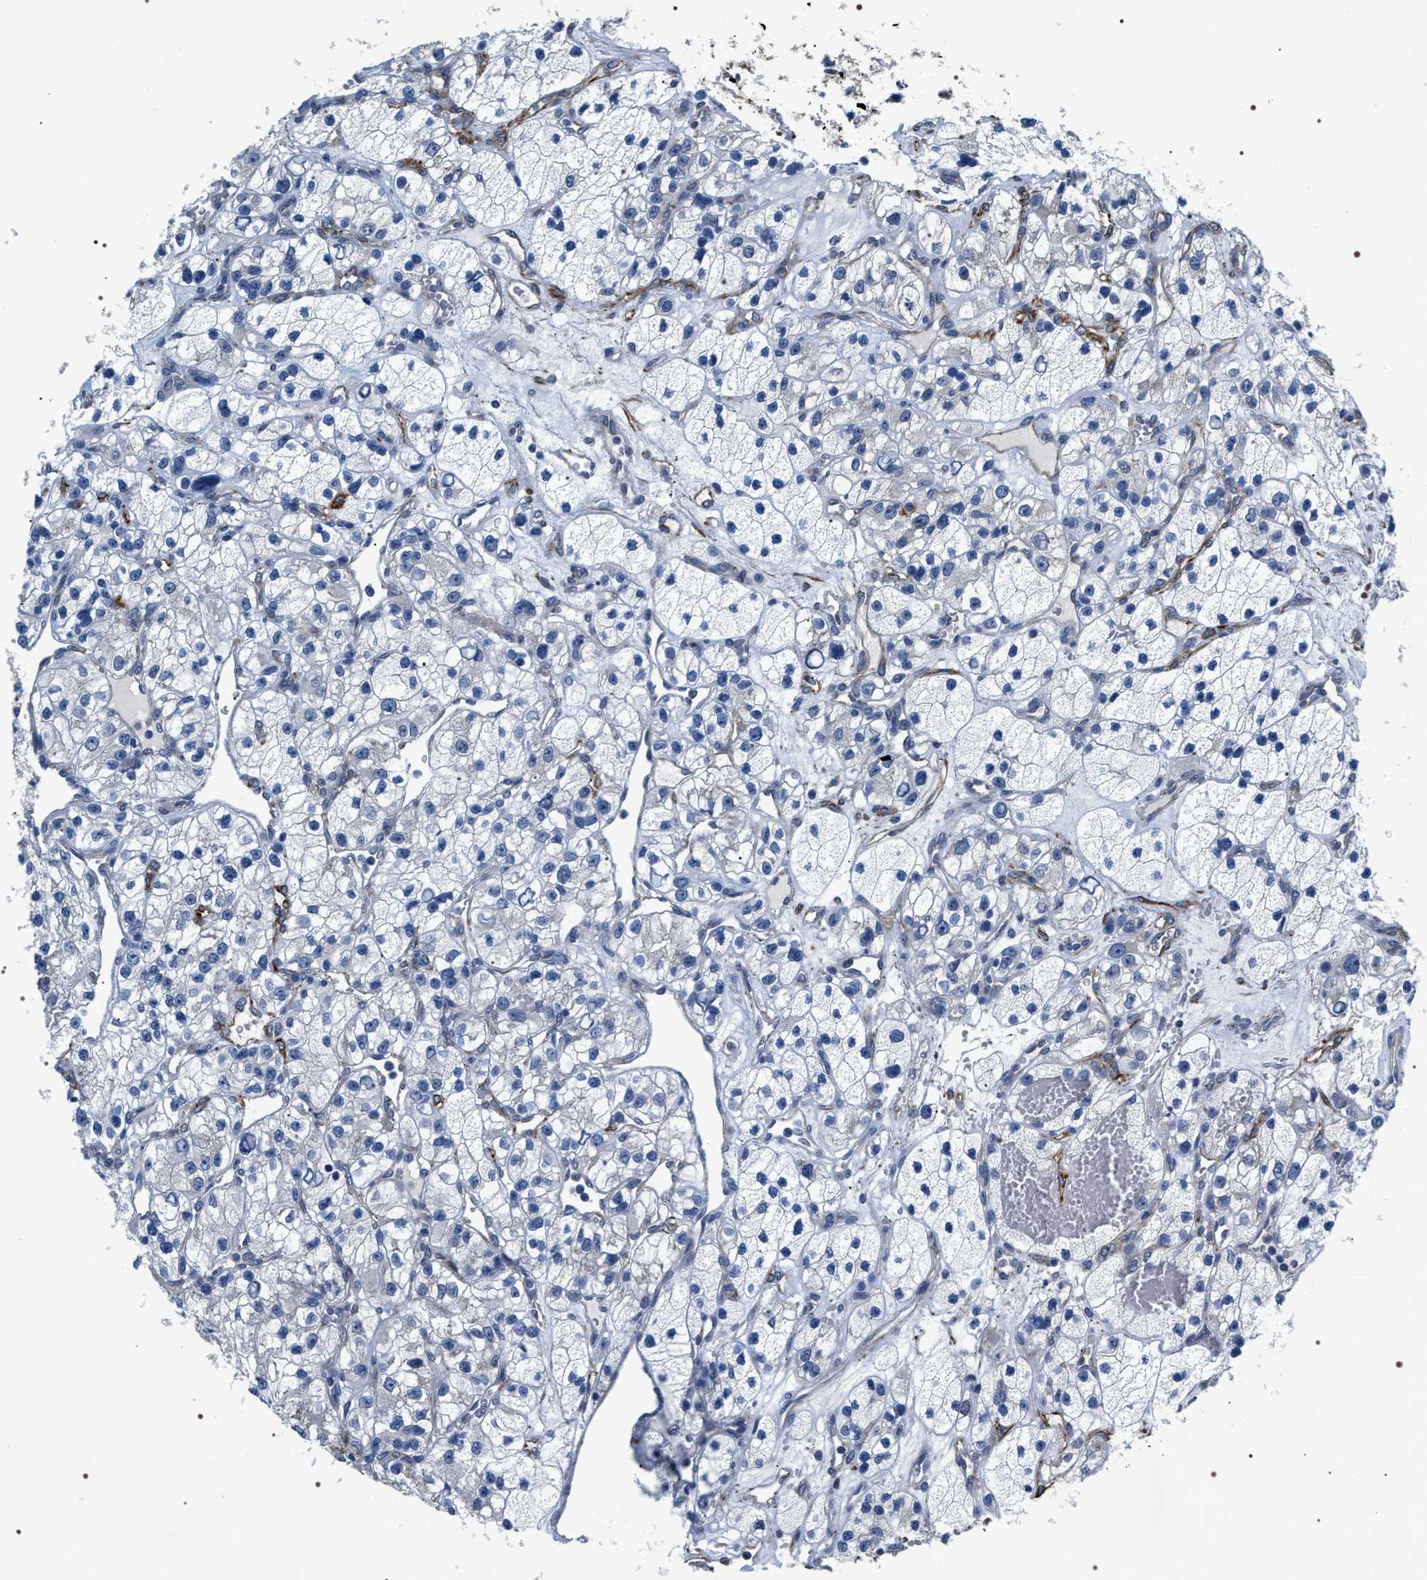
{"staining": {"intensity": "negative", "quantity": "none", "location": "none"}, "tissue": "renal cancer", "cell_type": "Tumor cells", "image_type": "cancer", "snomed": [{"axis": "morphology", "description": "Adenocarcinoma, NOS"}, {"axis": "topography", "description": "Kidney"}], "caption": "The image demonstrates no staining of tumor cells in adenocarcinoma (renal). Brightfield microscopy of immunohistochemistry stained with DAB (brown) and hematoxylin (blue), captured at high magnification.", "gene": "PKD1L1", "patient": {"sex": "female", "age": 57}}